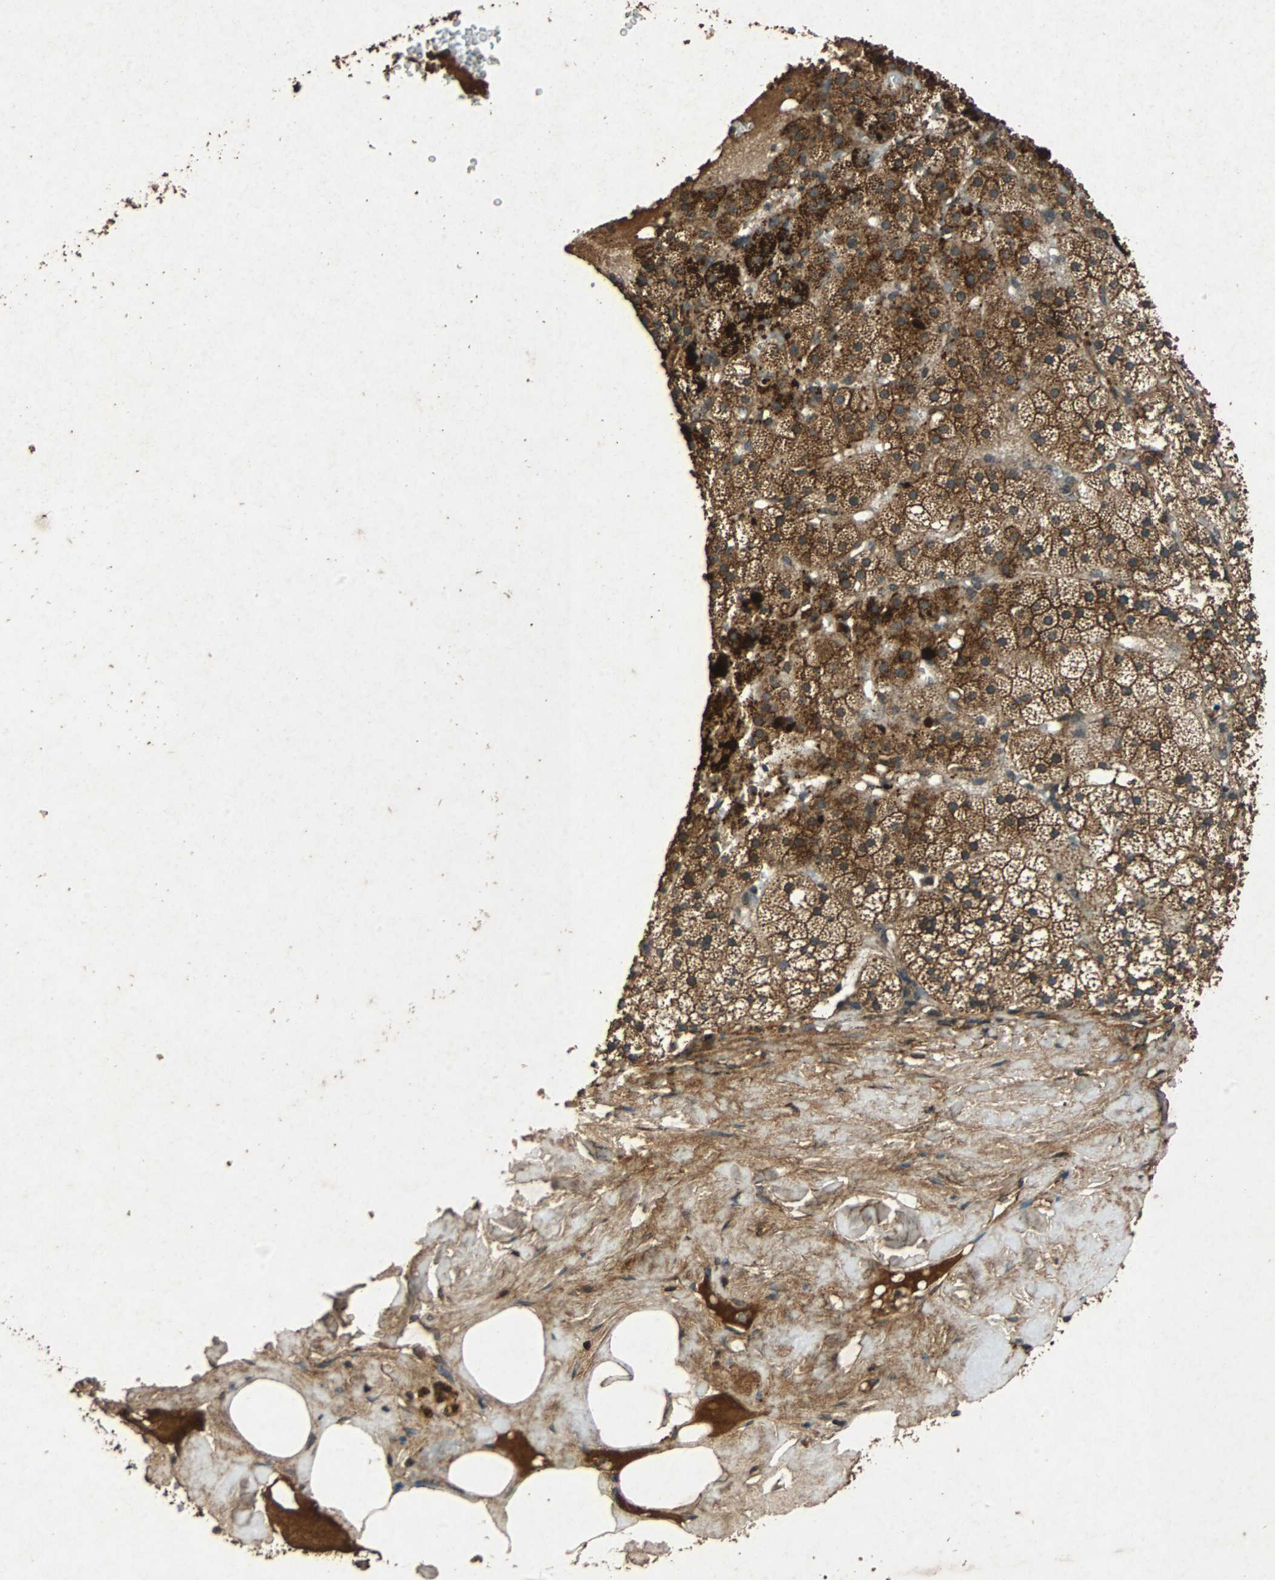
{"staining": {"intensity": "strong", "quantity": ">75%", "location": "cytoplasmic/membranous"}, "tissue": "adrenal gland", "cell_type": "Glandular cells", "image_type": "normal", "snomed": [{"axis": "morphology", "description": "Normal tissue, NOS"}, {"axis": "topography", "description": "Adrenal gland"}], "caption": "IHC (DAB (3,3'-diaminobenzidine)) staining of normal adrenal gland reveals strong cytoplasmic/membranous protein expression in approximately >75% of glandular cells. The protein is shown in brown color, while the nuclei are stained blue.", "gene": "NAA10", "patient": {"sex": "male", "age": 35}}